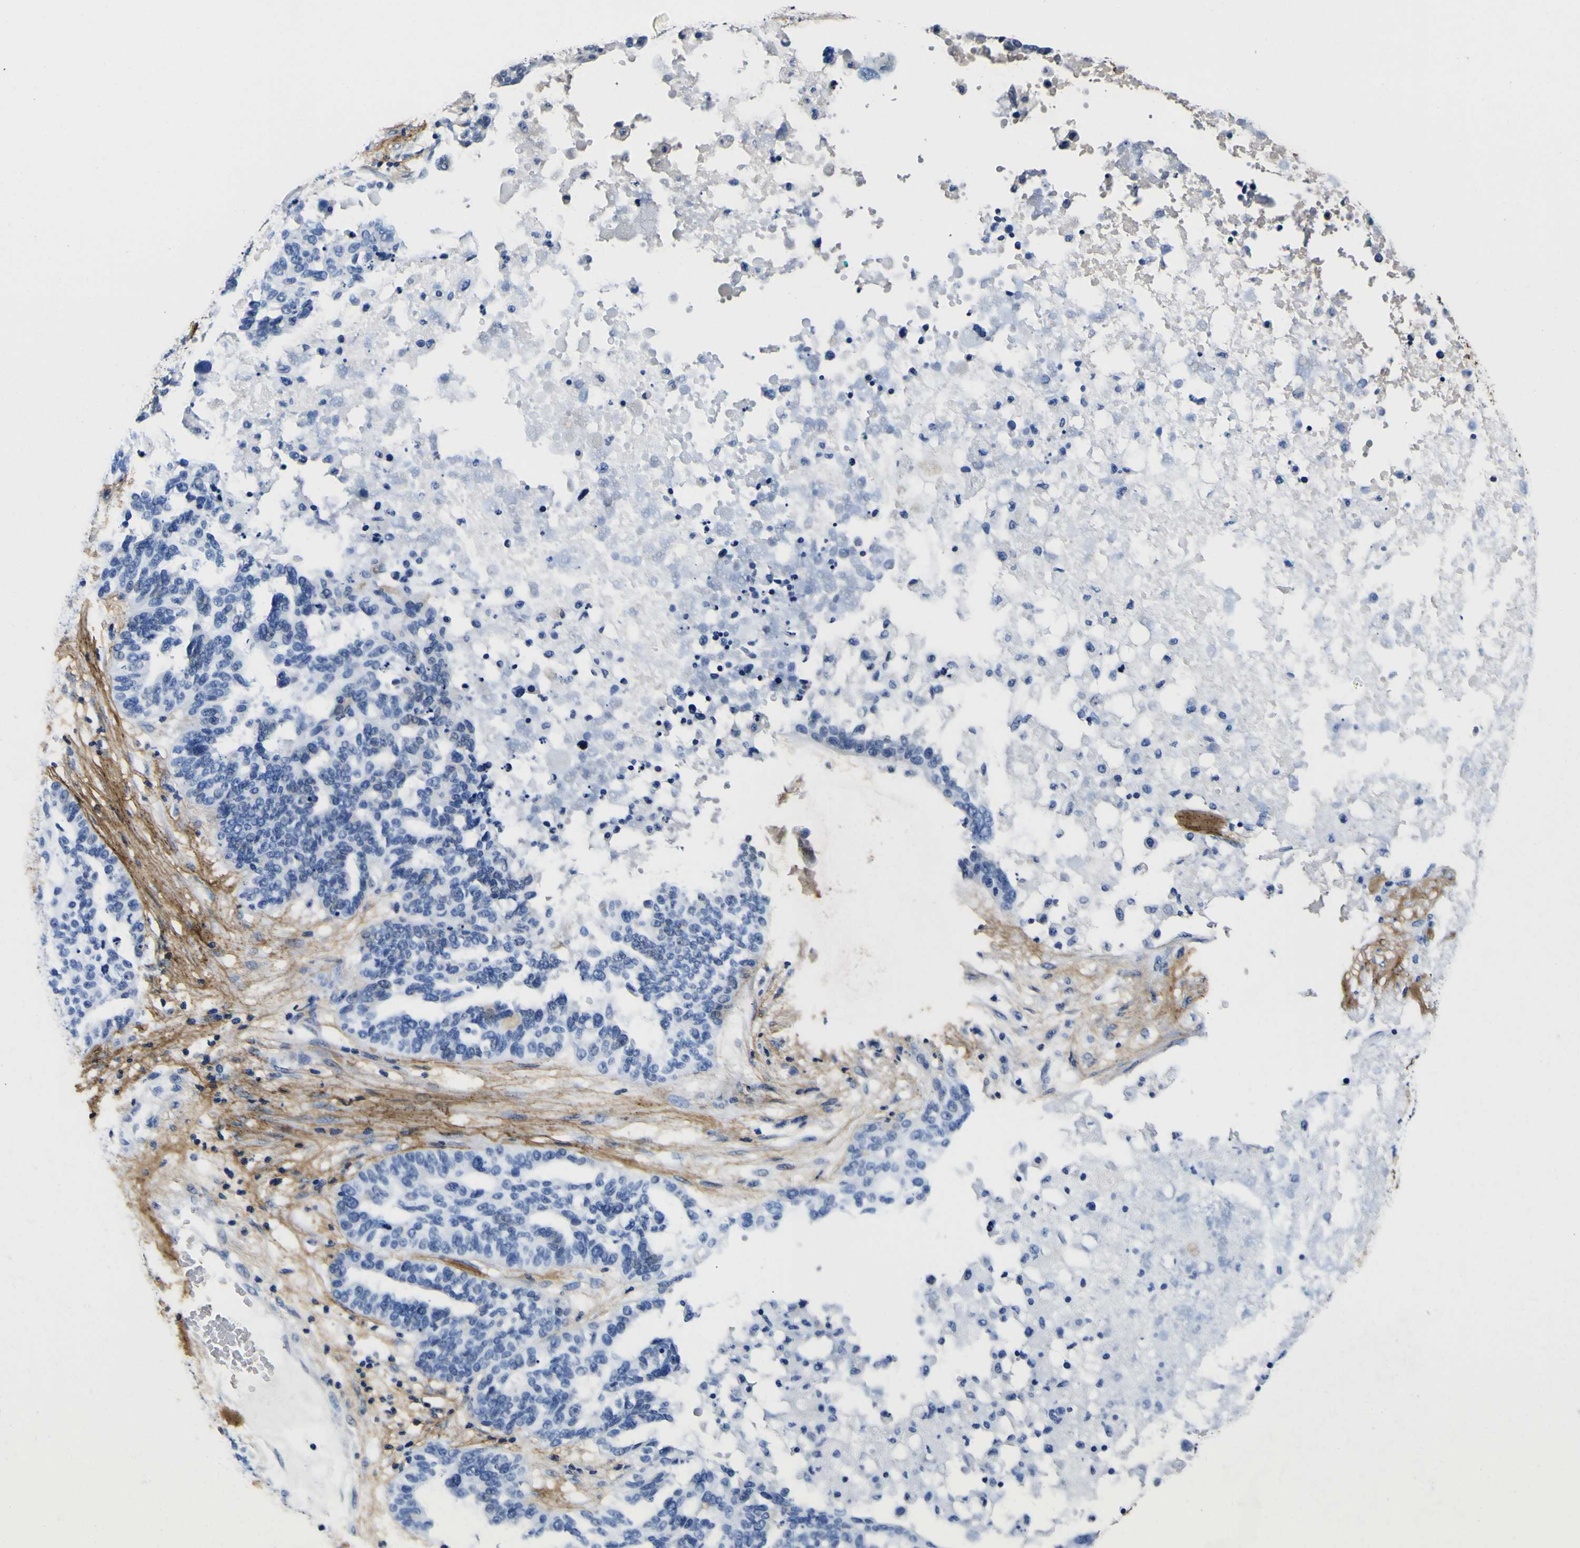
{"staining": {"intensity": "negative", "quantity": "none", "location": "none"}, "tissue": "ovarian cancer", "cell_type": "Tumor cells", "image_type": "cancer", "snomed": [{"axis": "morphology", "description": "Cystadenocarcinoma, serous, NOS"}, {"axis": "topography", "description": "Ovary"}], "caption": "Immunohistochemistry (IHC) micrograph of neoplastic tissue: ovarian cancer (serous cystadenocarcinoma) stained with DAB (3,3'-diaminobenzidine) displays no significant protein expression in tumor cells.", "gene": "POSTN", "patient": {"sex": "female", "age": 59}}